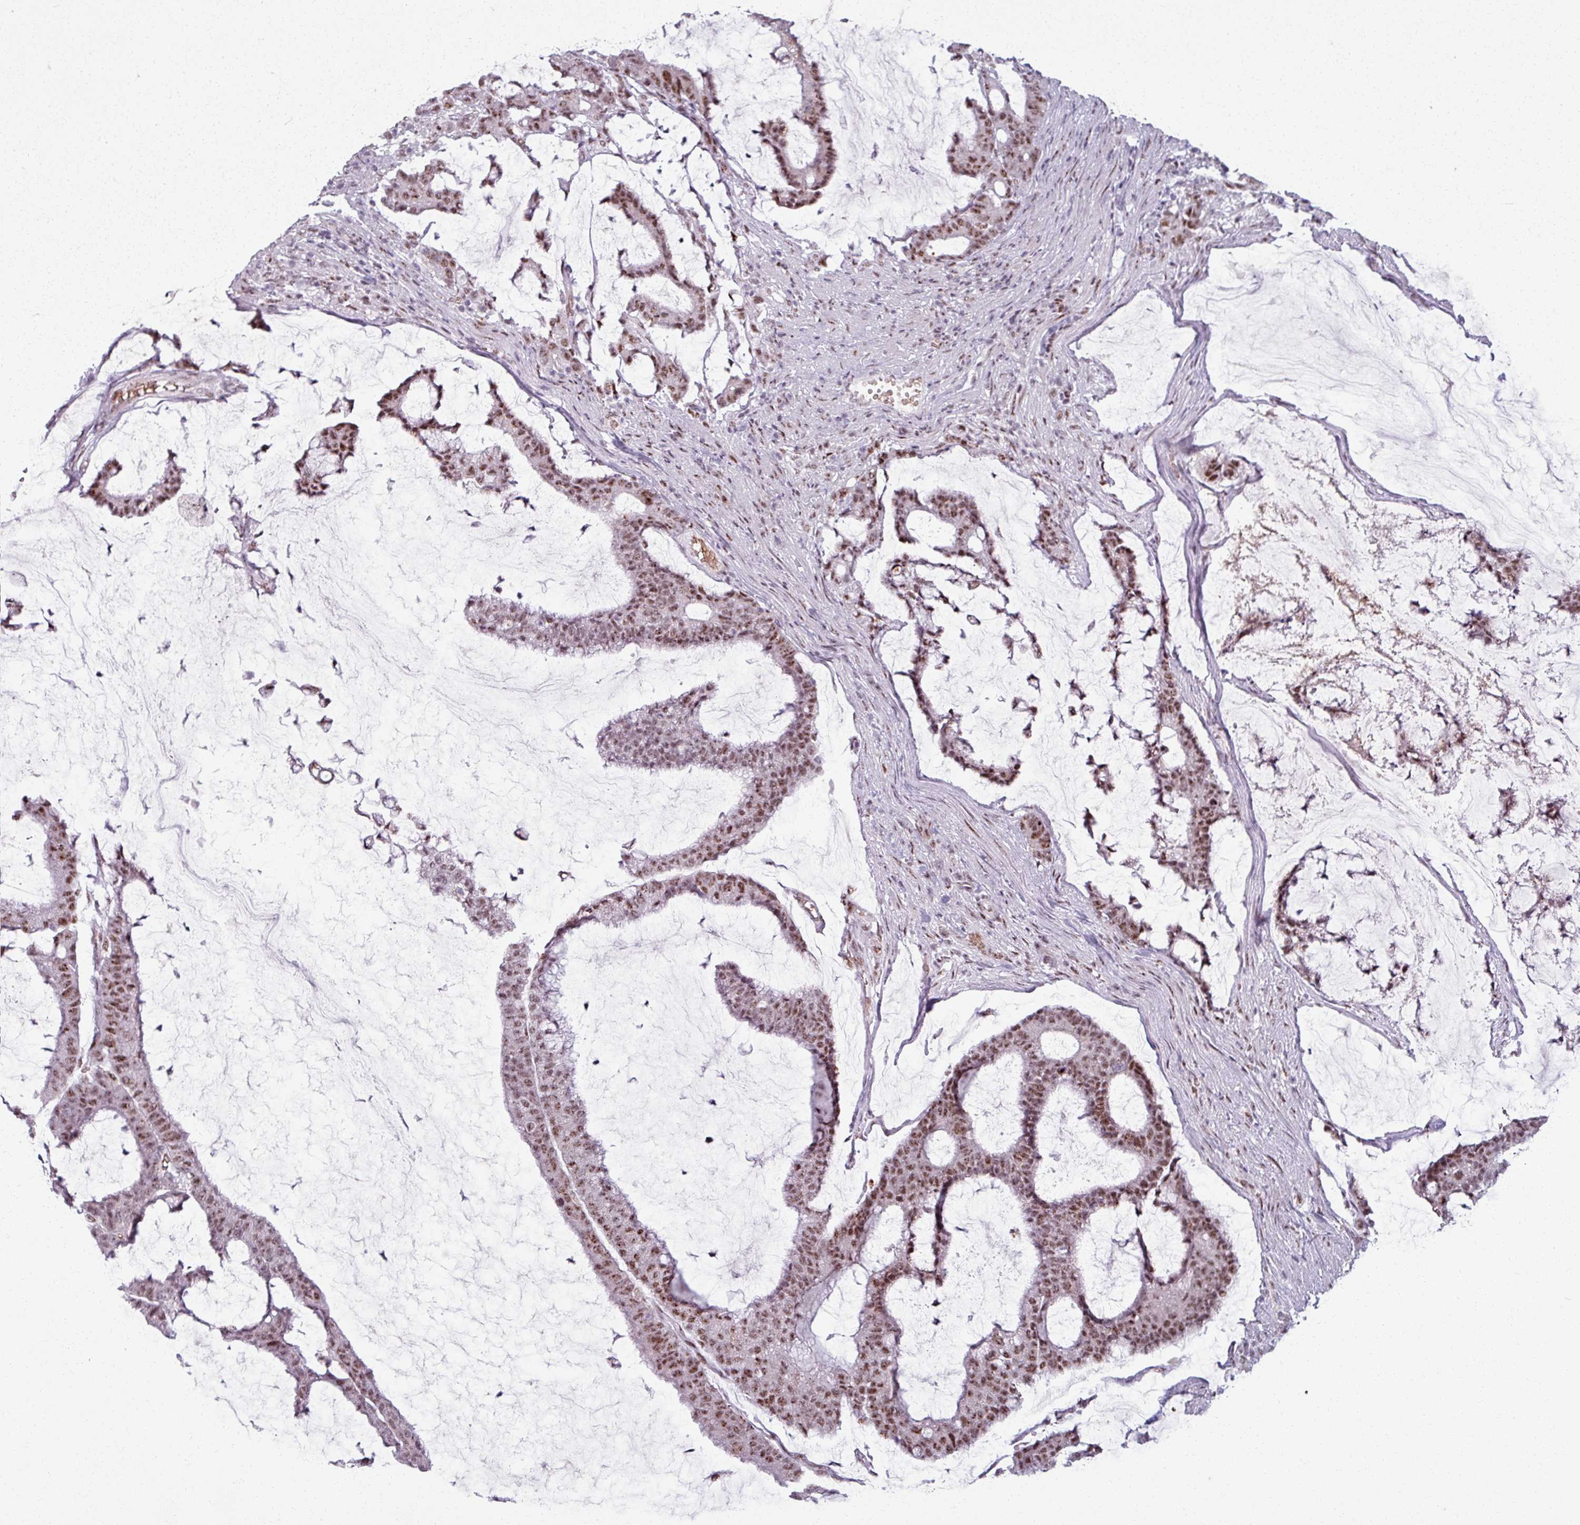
{"staining": {"intensity": "moderate", "quantity": ">75%", "location": "nuclear"}, "tissue": "colorectal cancer", "cell_type": "Tumor cells", "image_type": "cancer", "snomed": [{"axis": "morphology", "description": "Adenocarcinoma, NOS"}, {"axis": "topography", "description": "Colon"}], "caption": "Colorectal cancer was stained to show a protein in brown. There is medium levels of moderate nuclear positivity in about >75% of tumor cells. (DAB = brown stain, brightfield microscopy at high magnification).", "gene": "NCOR1", "patient": {"sex": "female", "age": 84}}